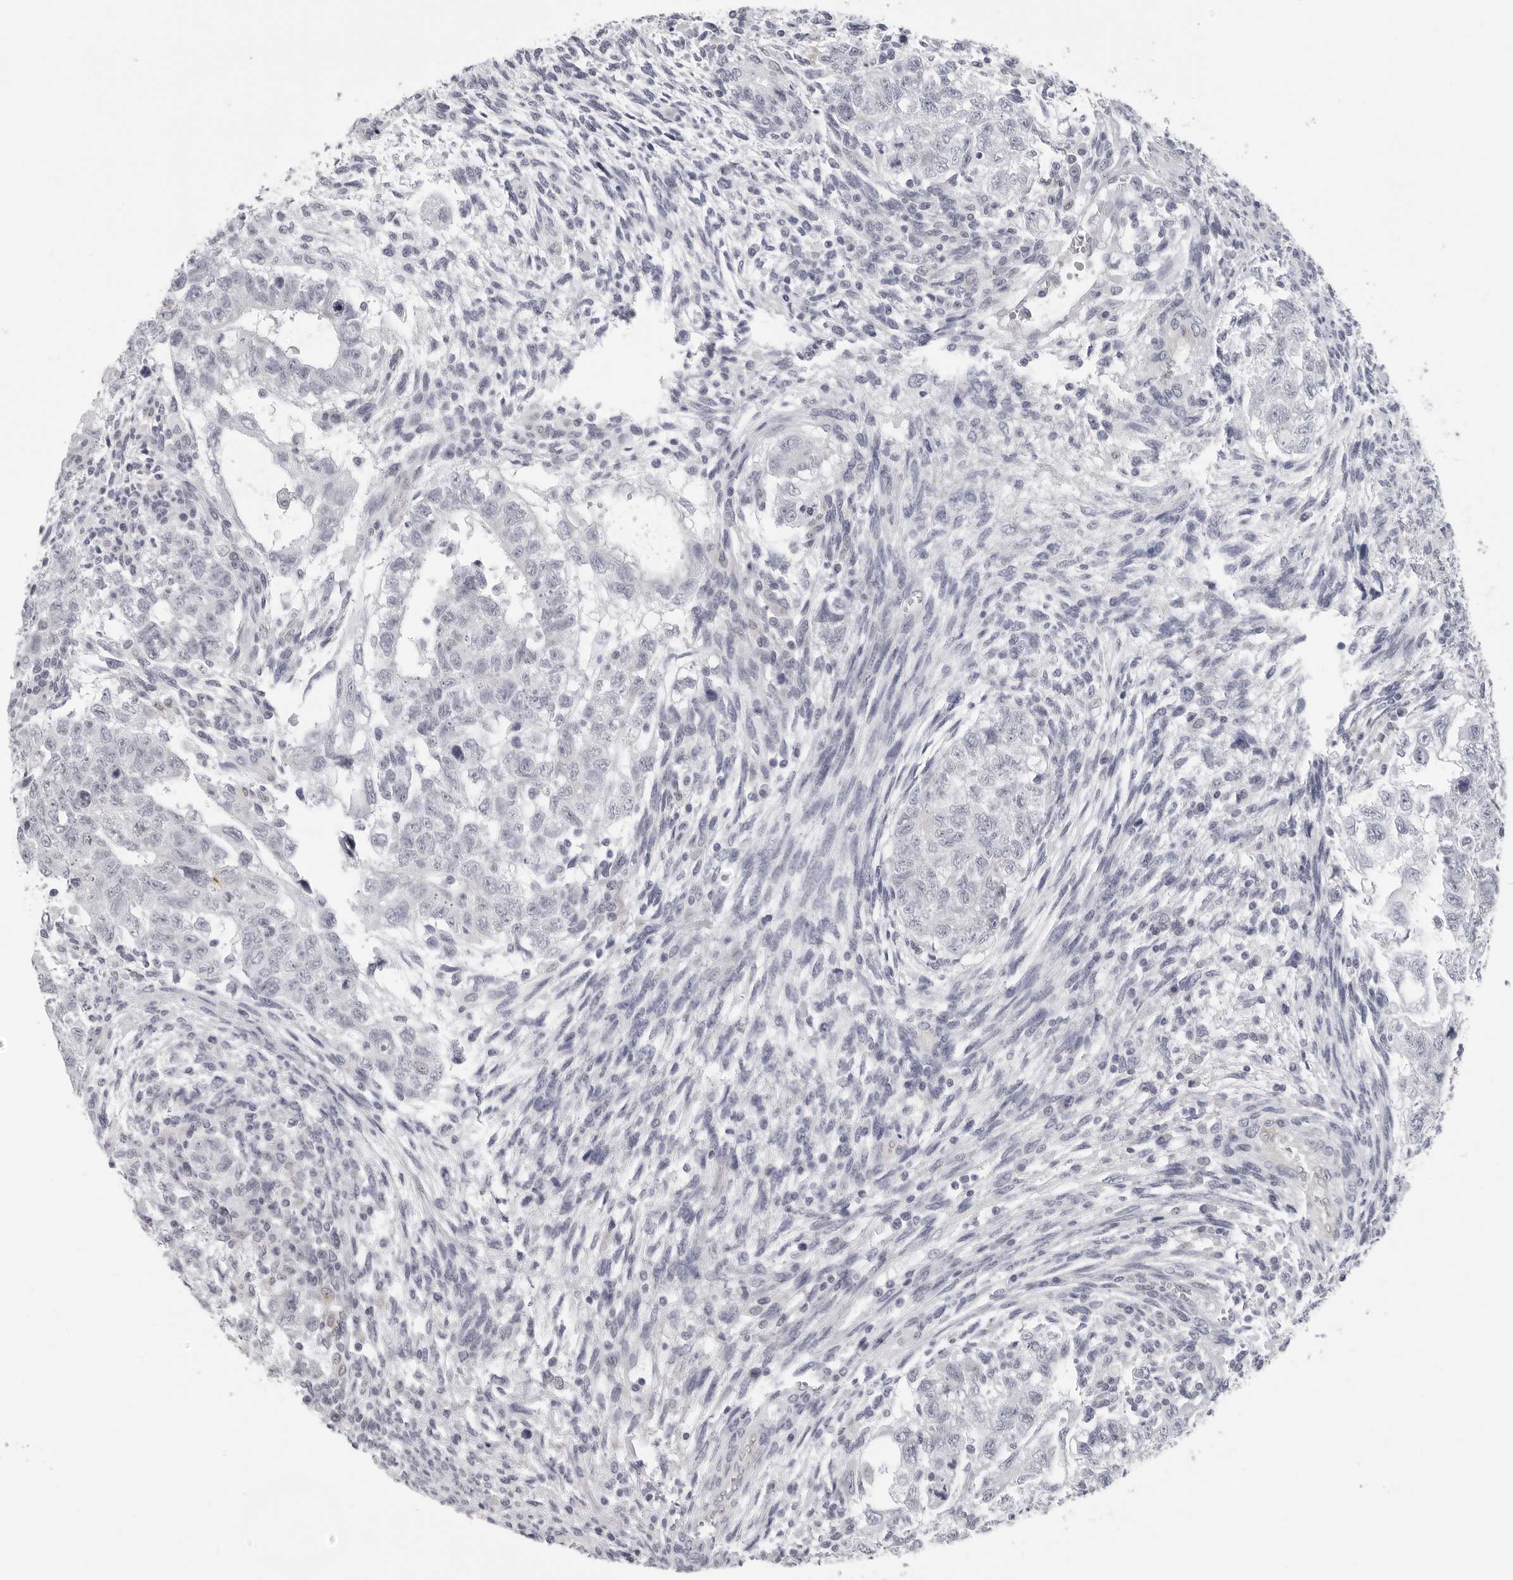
{"staining": {"intensity": "negative", "quantity": "none", "location": "none"}, "tissue": "testis cancer", "cell_type": "Tumor cells", "image_type": "cancer", "snomed": [{"axis": "morphology", "description": "Carcinoma, Embryonal, NOS"}, {"axis": "topography", "description": "Testis"}], "caption": "The IHC image has no significant positivity in tumor cells of testis cancer tissue.", "gene": "OPLAH", "patient": {"sex": "male", "age": 37}}